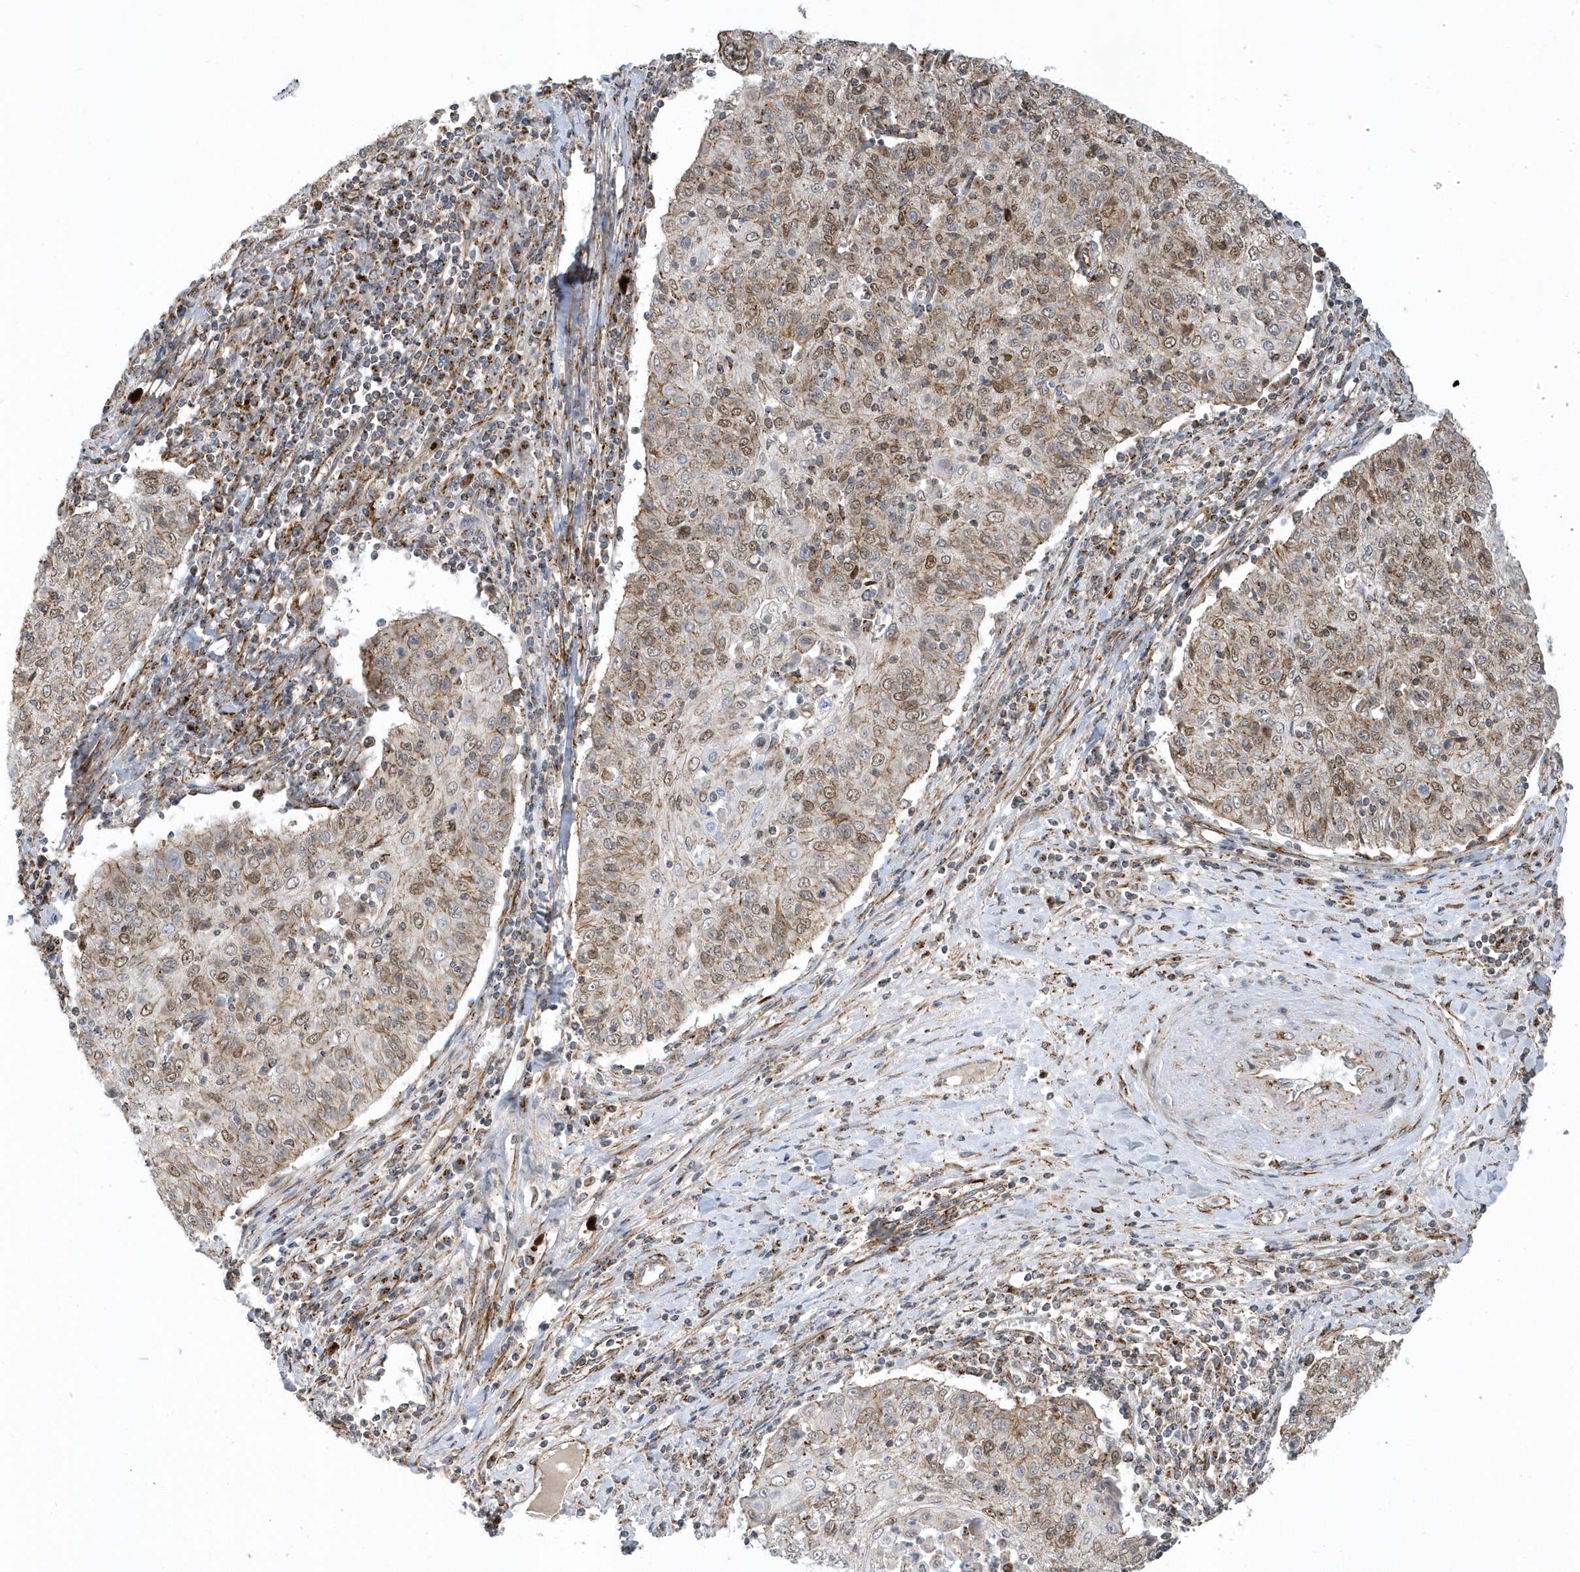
{"staining": {"intensity": "moderate", "quantity": "25%-75%", "location": "cytoplasmic/membranous,nuclear"}, "tissue": "cervical cancer", "cell_type": "Tumor cells", "image_type": "cancer", "snomed": [{"axis": "morphology", "description": "Squamous cell carcinoma, NOS"}, {"axis": "topography", "description": "Cervix"}], "caption": "Protein staining displays moderate cytoplasmic/membranous and nuclear expression in approximately 25%-75% of tumor cells in squamous cell carcinoma (cervical). Nuclei are stained in blue.", "gene": "HRH4", "patient": {"sex": "female", "age": 48}}